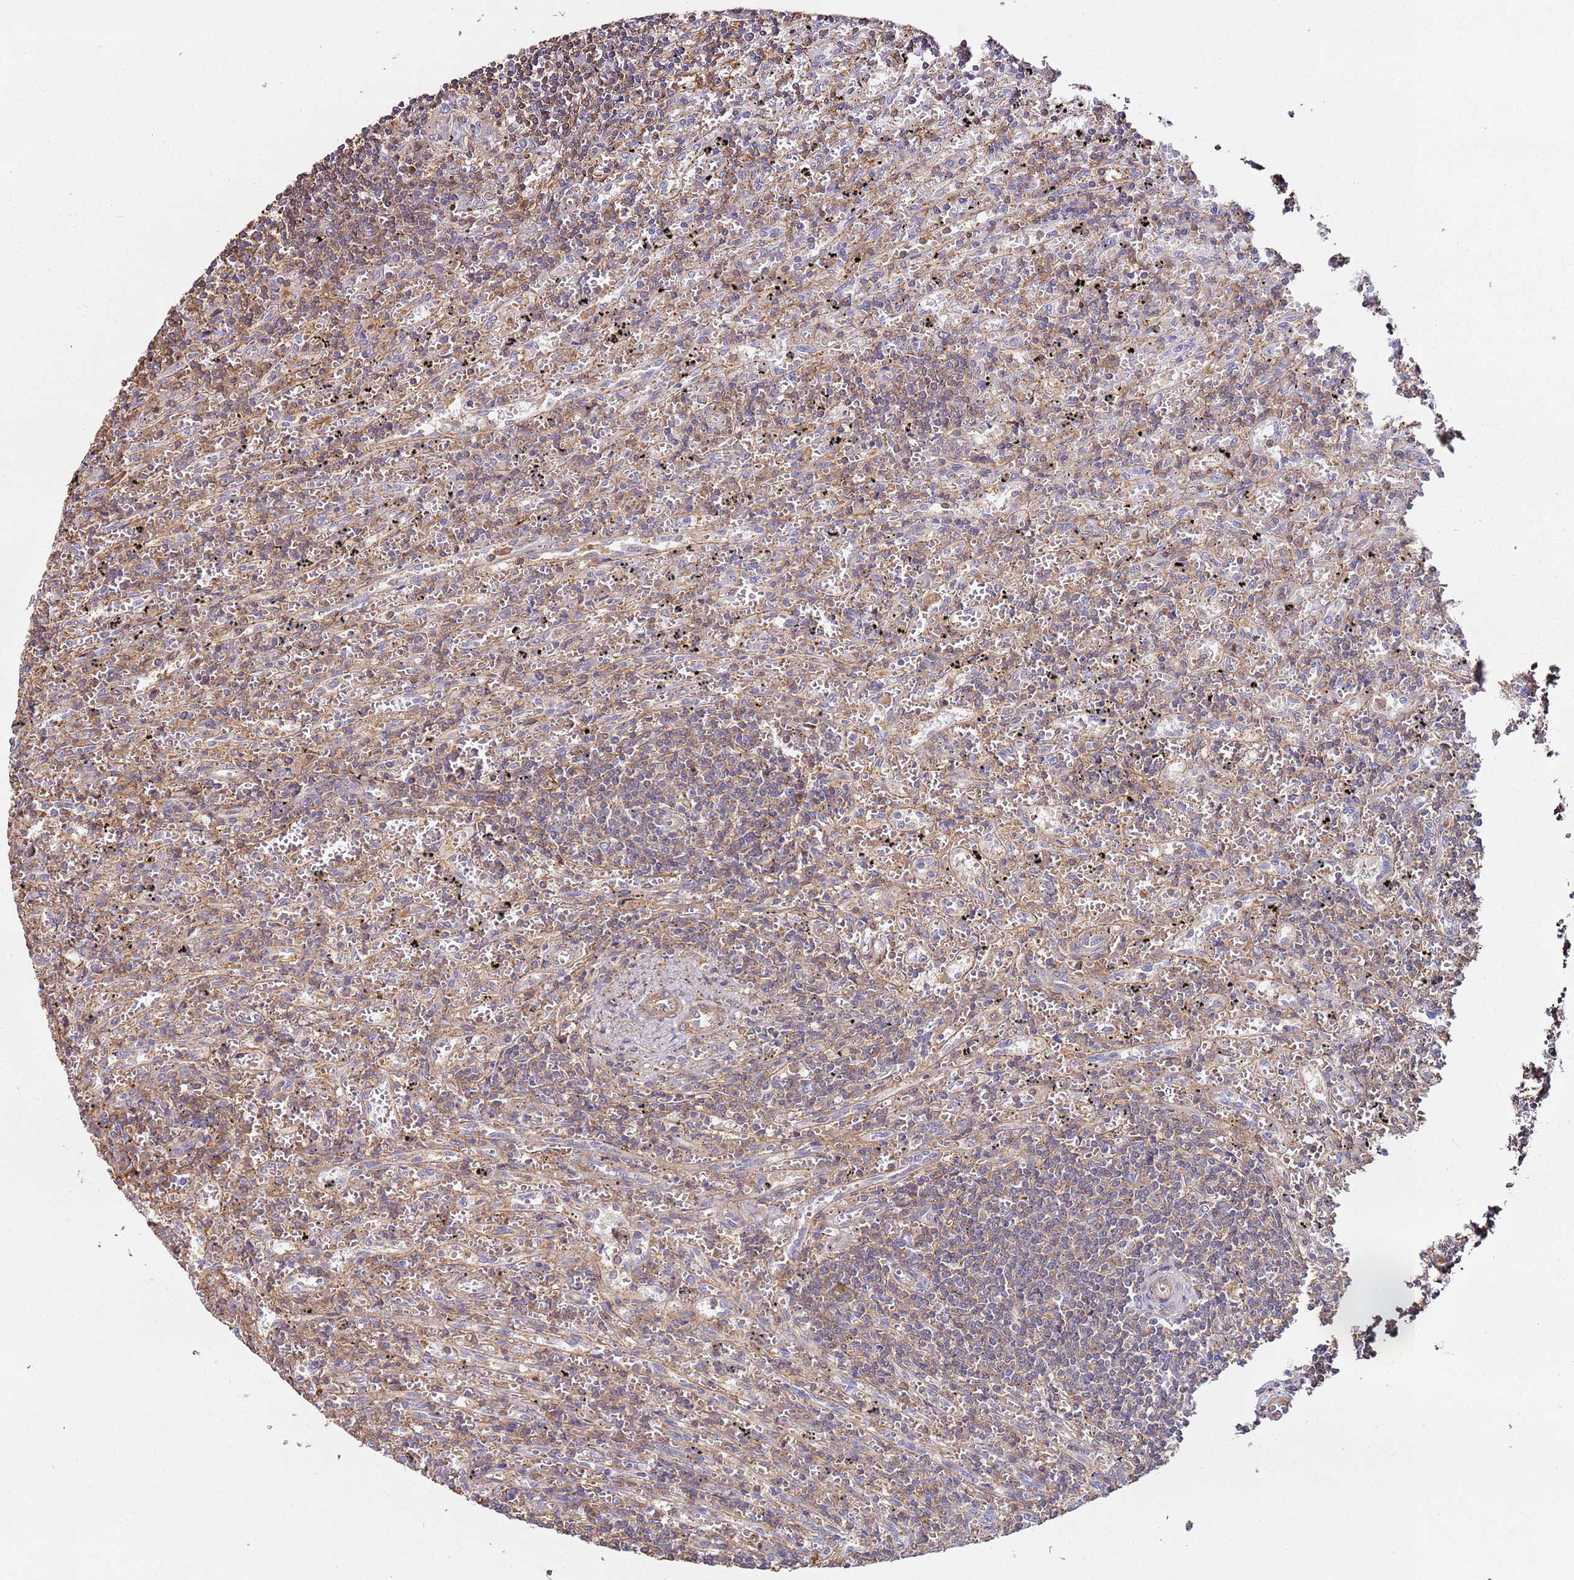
{"staining": {"intensity": "weak", "quantity": "25%-75%", "location": "cytoplasmic/membranous"}, "tissue": "lymphoma", "cell_type": "Tumor cells", "image_type": "cancer", "snomed": [{"axis": "morphology", "description": "Malignant lymphoma, non-Hodgkin's type, Low grade"}, {"axis": "topography", "description": "Spleen"}], "caption": "Weak cytoplasmic/membranous expression is identified in approximately 25%-75% of tumor cells in low-grade malignant lymphoma, non-Hodgkin's type. Ihc stains the protein in brown and the nuclei are stained blue.", "gene": "CYP2U1", "patient": {"sex": "male", "age": 76}}